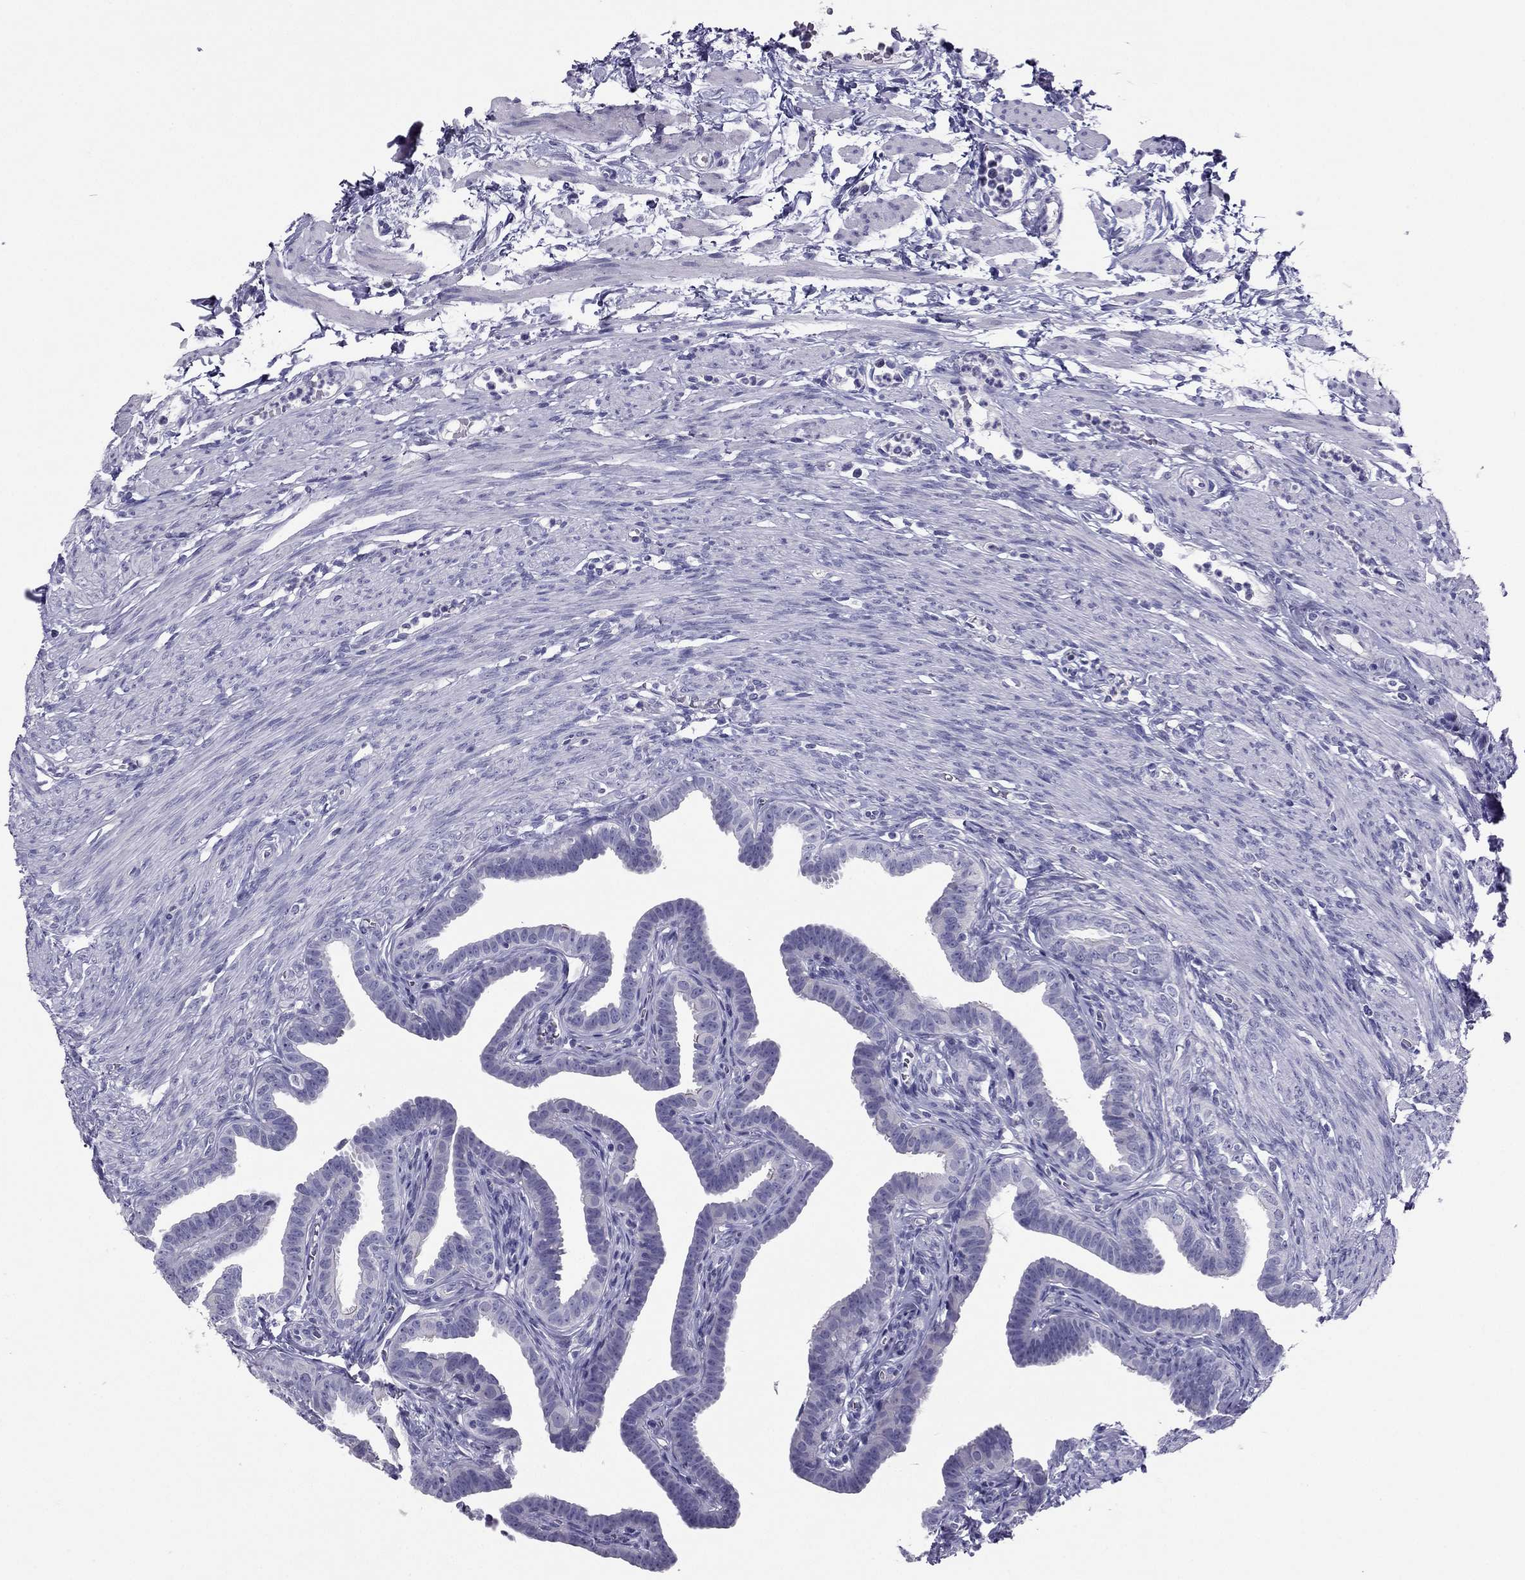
{"staining": {"intensity": "negative", "quantity": "none", "location": "none"}, "tissue": "fallopian tube", "cell_type": "Glandular cells", "image_type": "normal", "snomed": [{"axis": "morphology", "description": "Normal tissue, NOS"}, {"axis": "topography", "description": "Fallopian tube"}, {"axis": "topography", "description": "Ovary"}], "caption": "The IHC photomicrograph has no significant expression in glandular cells of fallopian tube. Brightfield microscopy of immunohistochemistry (IHC) stained with DAB (brown) and hematoxylin (blue), captured at high magnification.", "gene": "PDE6A", "patient": {"sex": "female", "age": 33}}